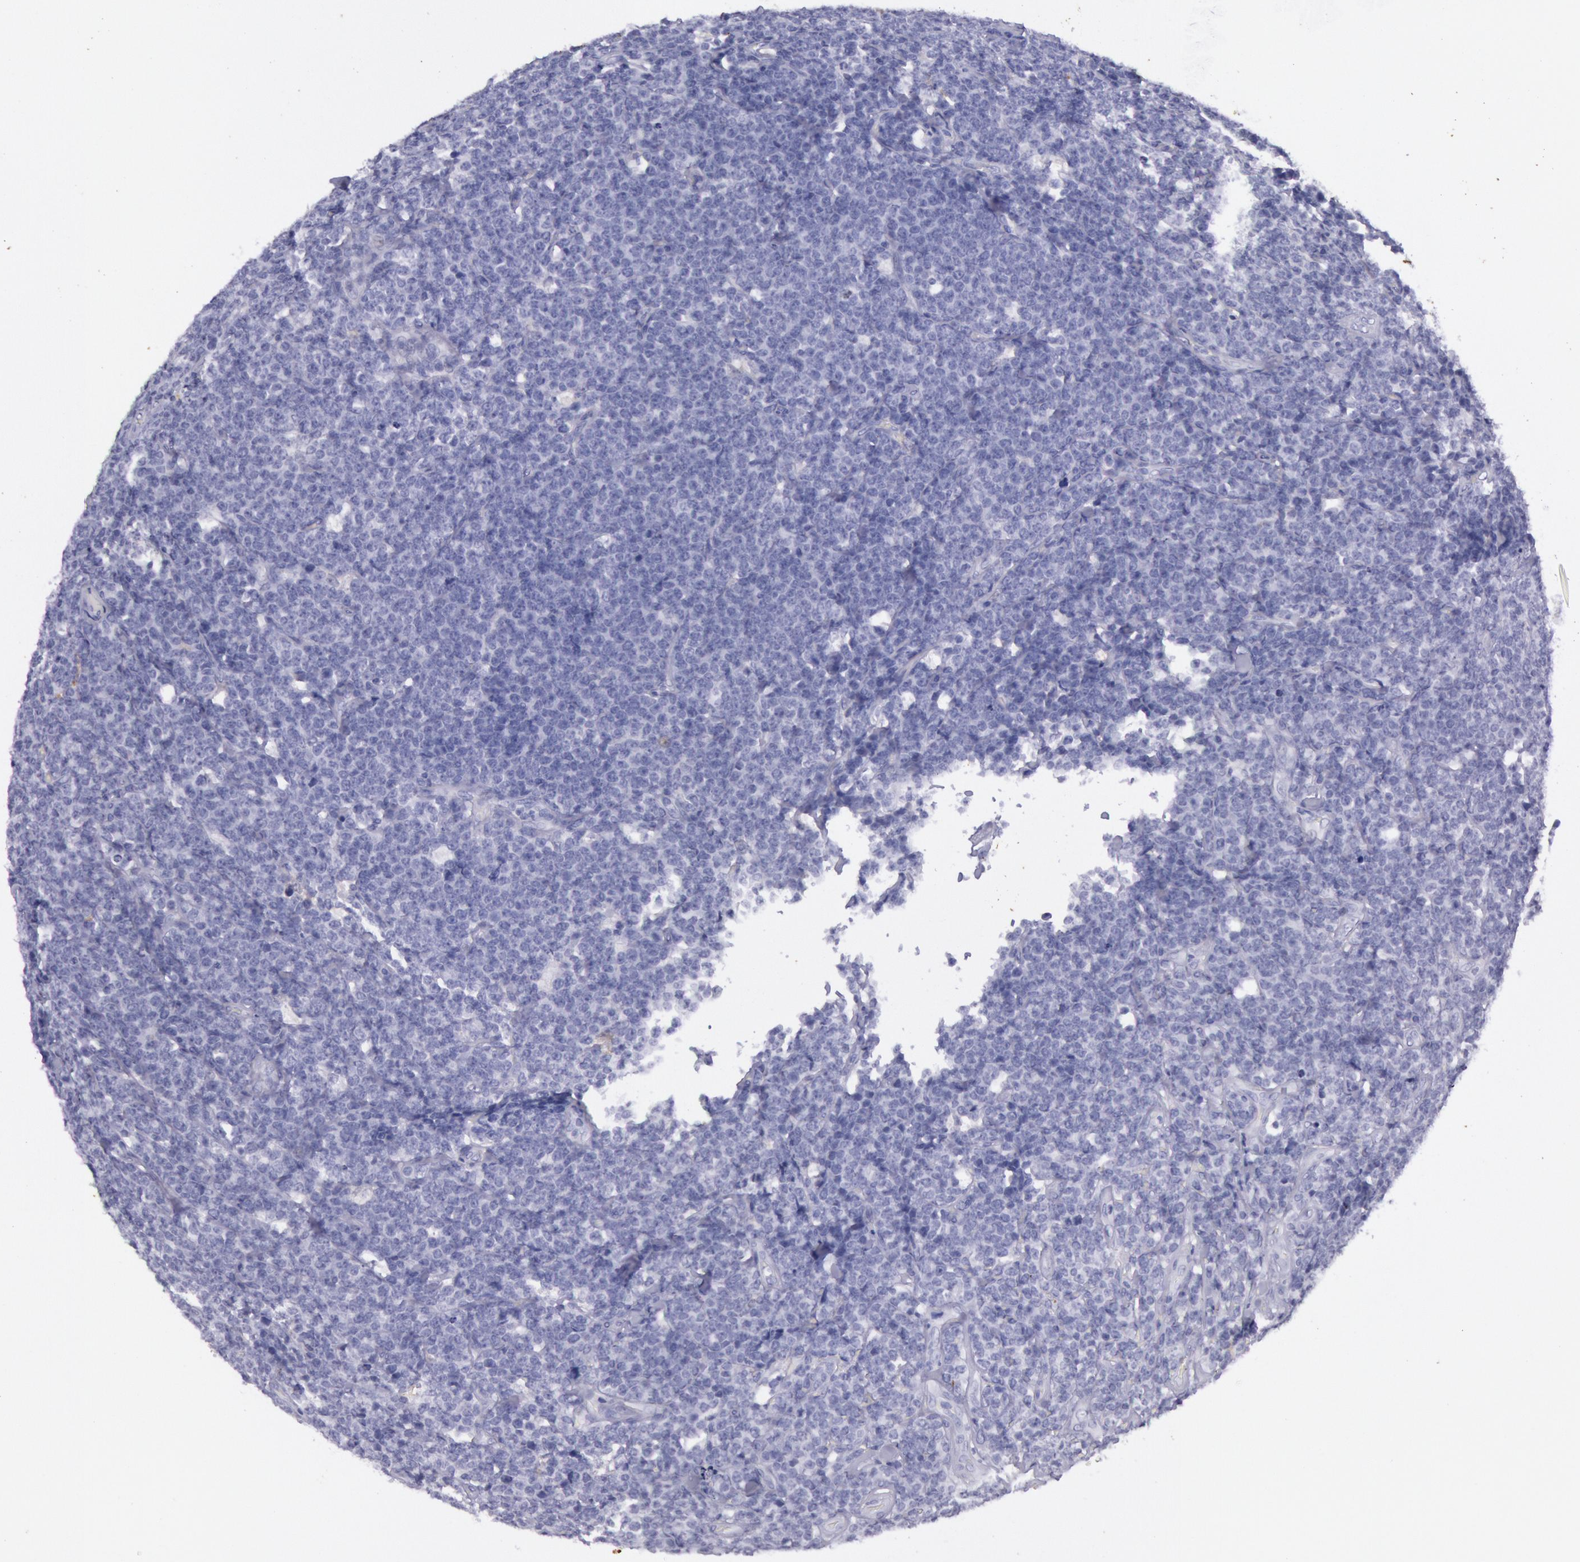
{"staining": {"intensity": "negative", "quantity": "none", "location": "none"}, "tissue": "lymphoma", "cell_type": "Tumor cells", "image_type": "cancer", "snomed": [{"axis": "morphology", "description": "Malignant lymphoma, non-Hodgkin's type, High grade"}, {"axis": "topography", "description": "Small intestine"}, {"axis": "topography", "description": "Colon"}], "caption": "IHC histopathology image of neoplastic tissue: malignant lymphoma, non-Hodgkin's type (high-grade) stained with DAB demonstrates no significant protein staining in tumor cells. (DAB immunohistochemistry (IHC) with hematoxylin counter stain).", "gene": "CKB", "patient": {"sex": "male", "age": 8}}